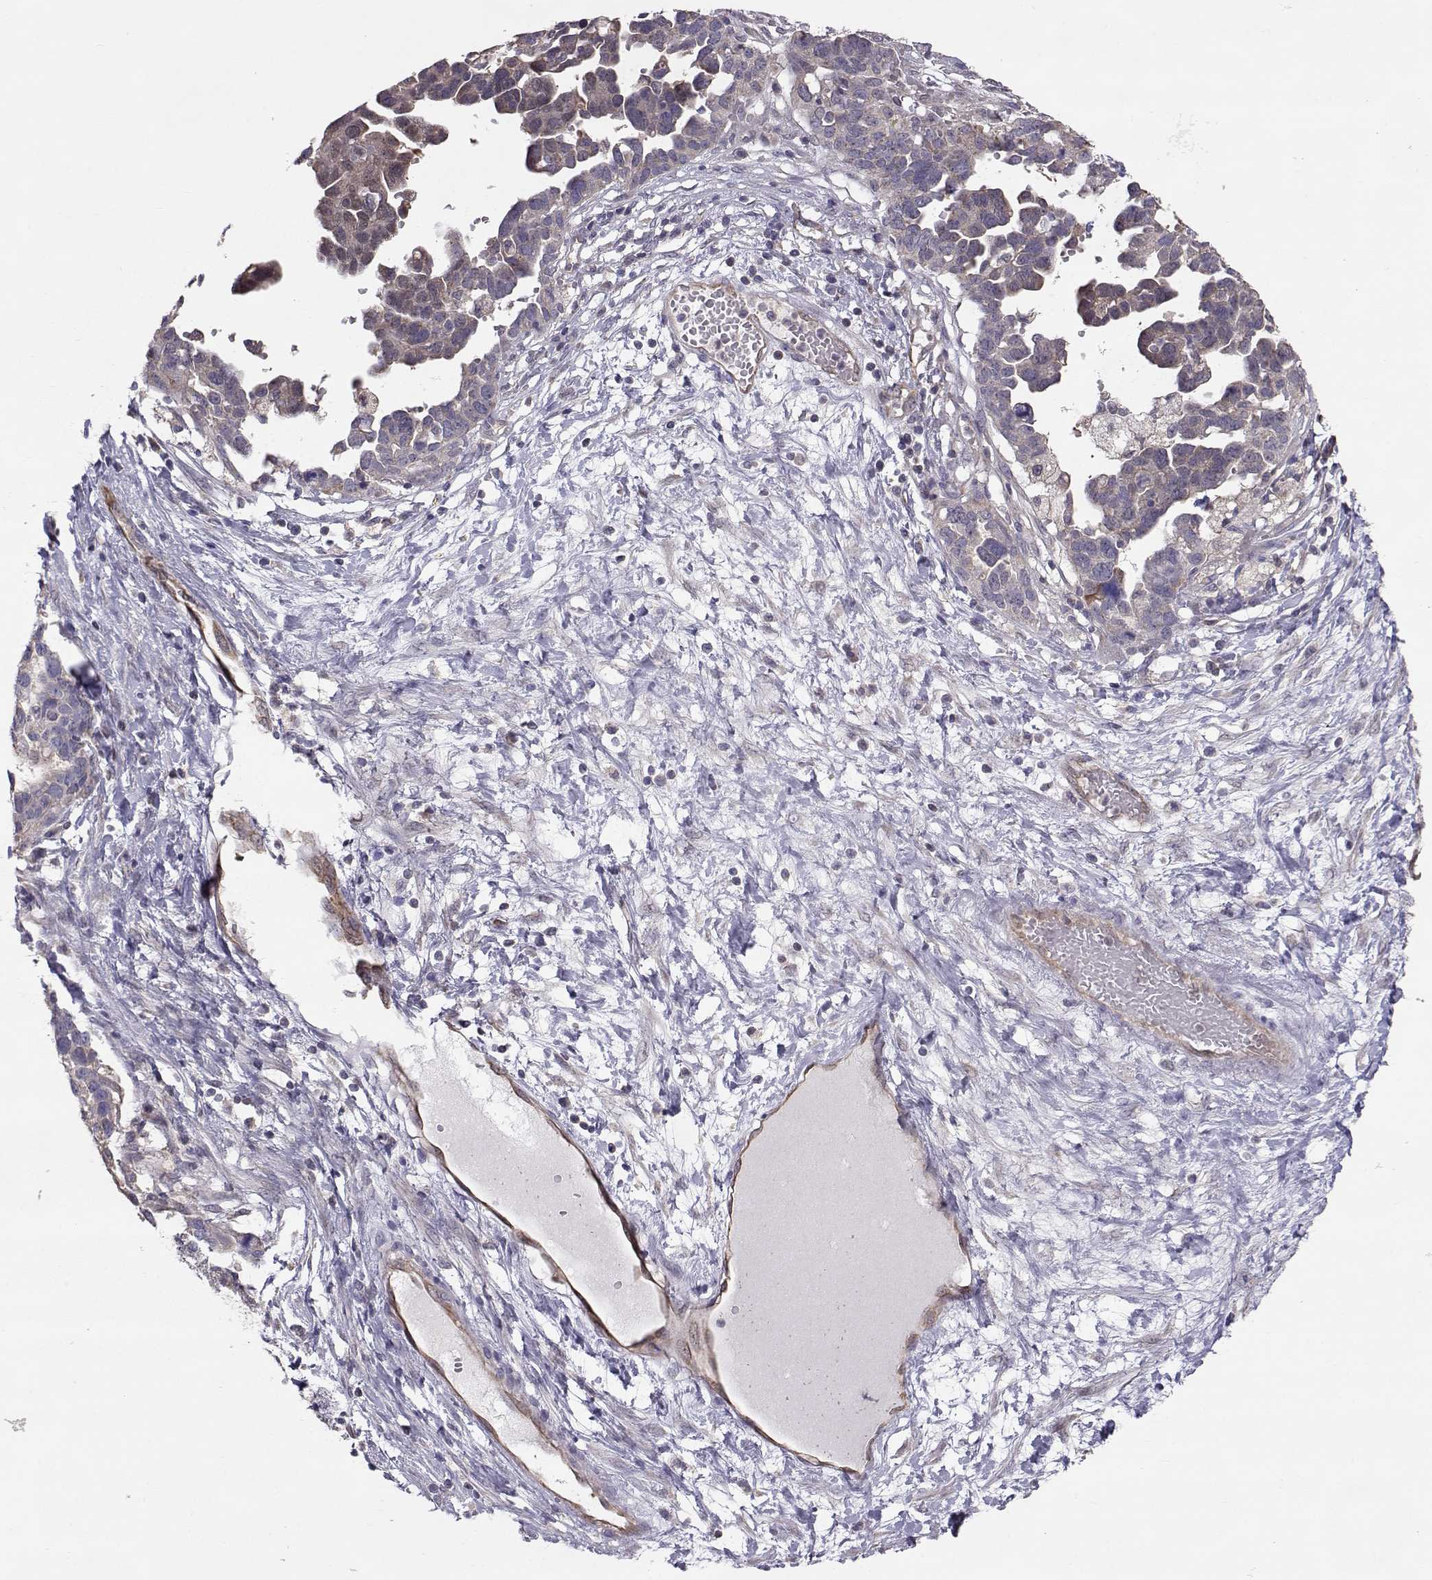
{"staining": {"intensity": "weak", "quantity": "<25%", "location": "cytoplasmic/membranous"}, "tissue": "ovarian cancer", "cell_type": "Tumor cells", "image_type": "cancer", "snomed": [{"axis": "morphology", "description": "Cystadenocarcinoma, serous, NOS"}, {"axis": "topography", "description": "Ovary"}], "caption": "This is a photomicrograph of immunohistochemistry staining of ovarian cancer, which shows no staining in tumor cells.", "gene": "NCAM2", "patient": {"sex": "female", "age": 54}}